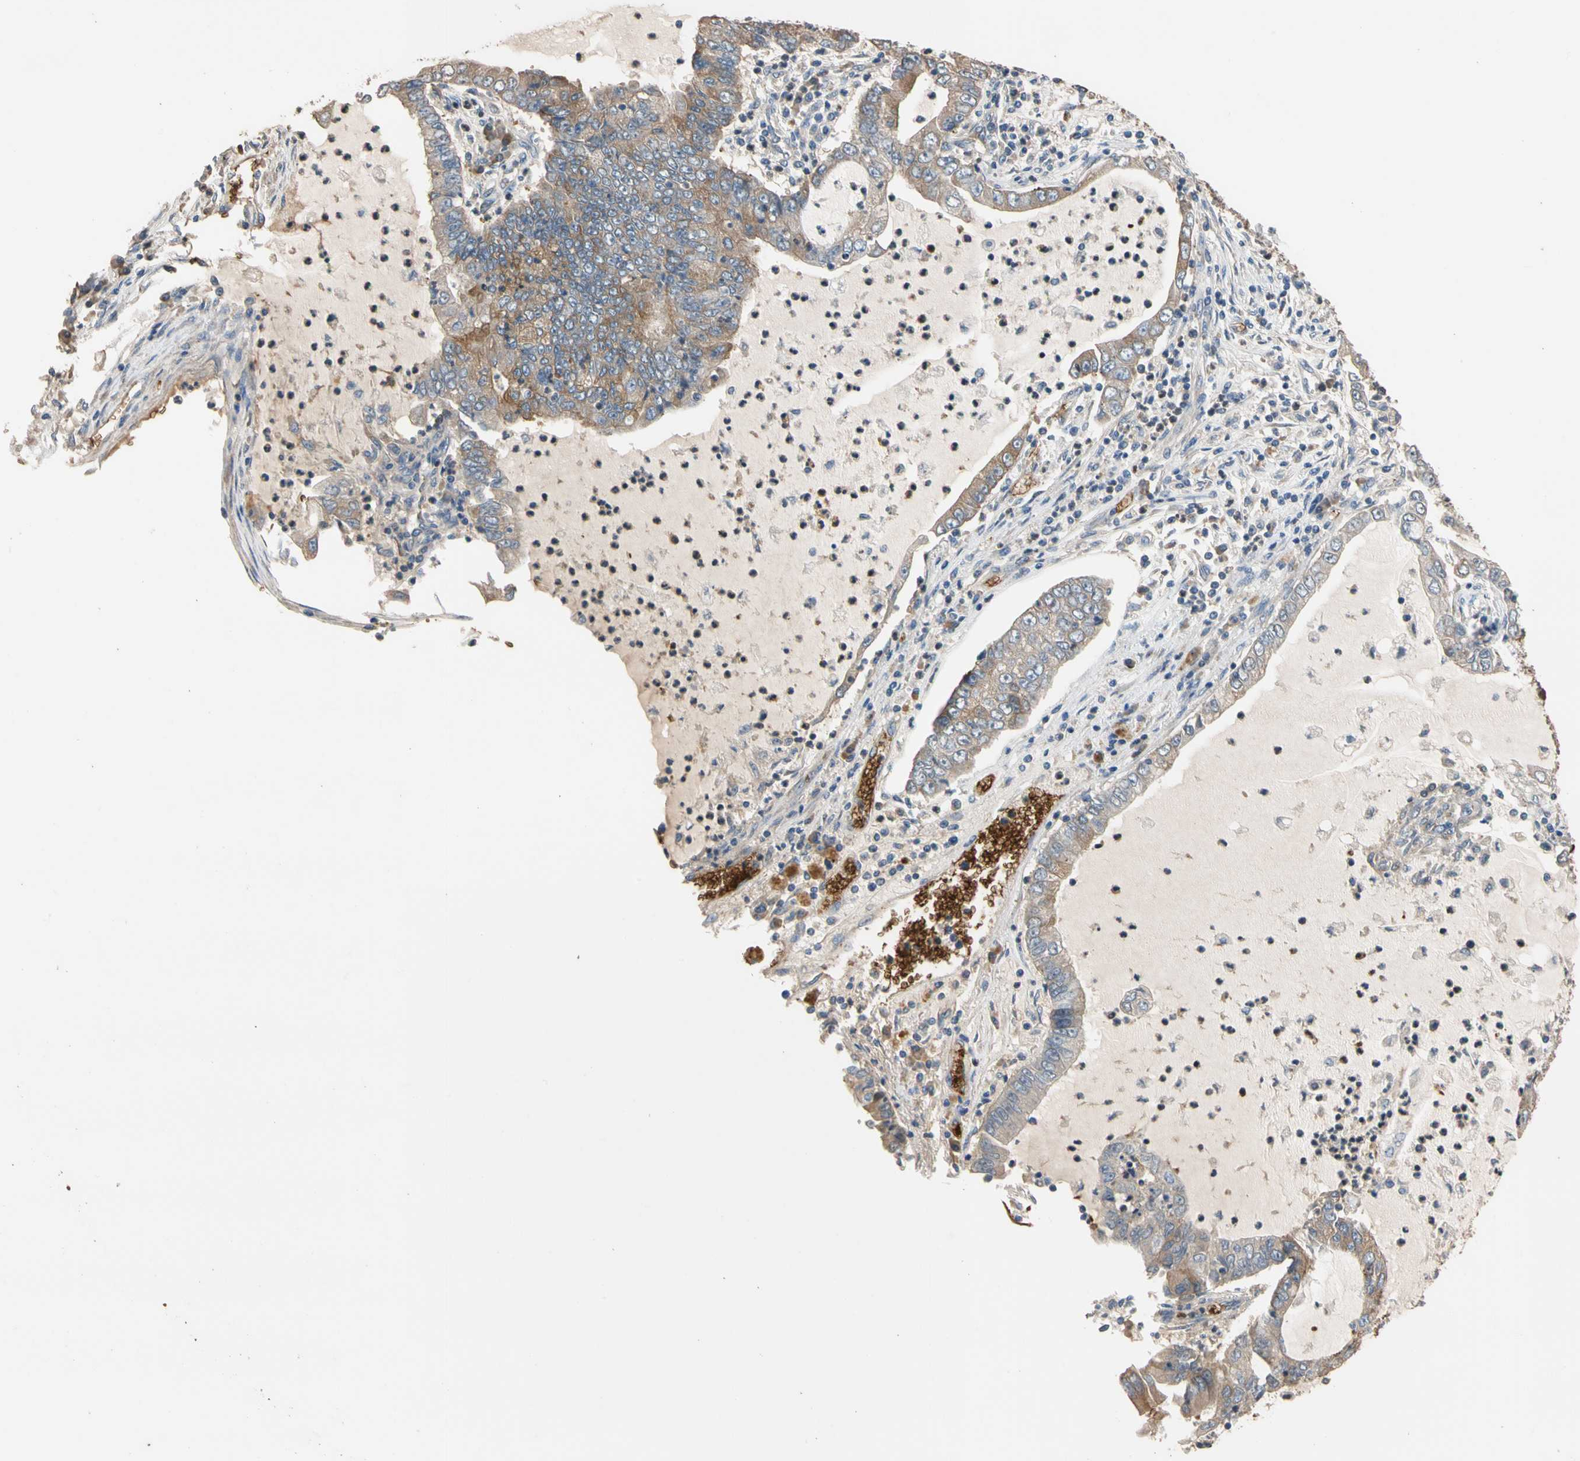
{"staining": {"intensity": "weak", "quantity": "<25%", "location": "cytoplasmic/membranous"}, "tissue": "lung cancer", "cell_type": "Tumor cells", "image_type": "cancer", "snomed": [{"axis": "morphology", "description": "Adenocarcinoma, NOS"}, {"axis": "topography", "description": "Lung"}], "caption": "High power microscopy image of an immunohistochemistry (IHC) micrograph of adenocarcinoma (lung), revealing no significant expression in tumor cells.", "gene": "RIOK2", "patient": {"sex": "female", "age": 51}}